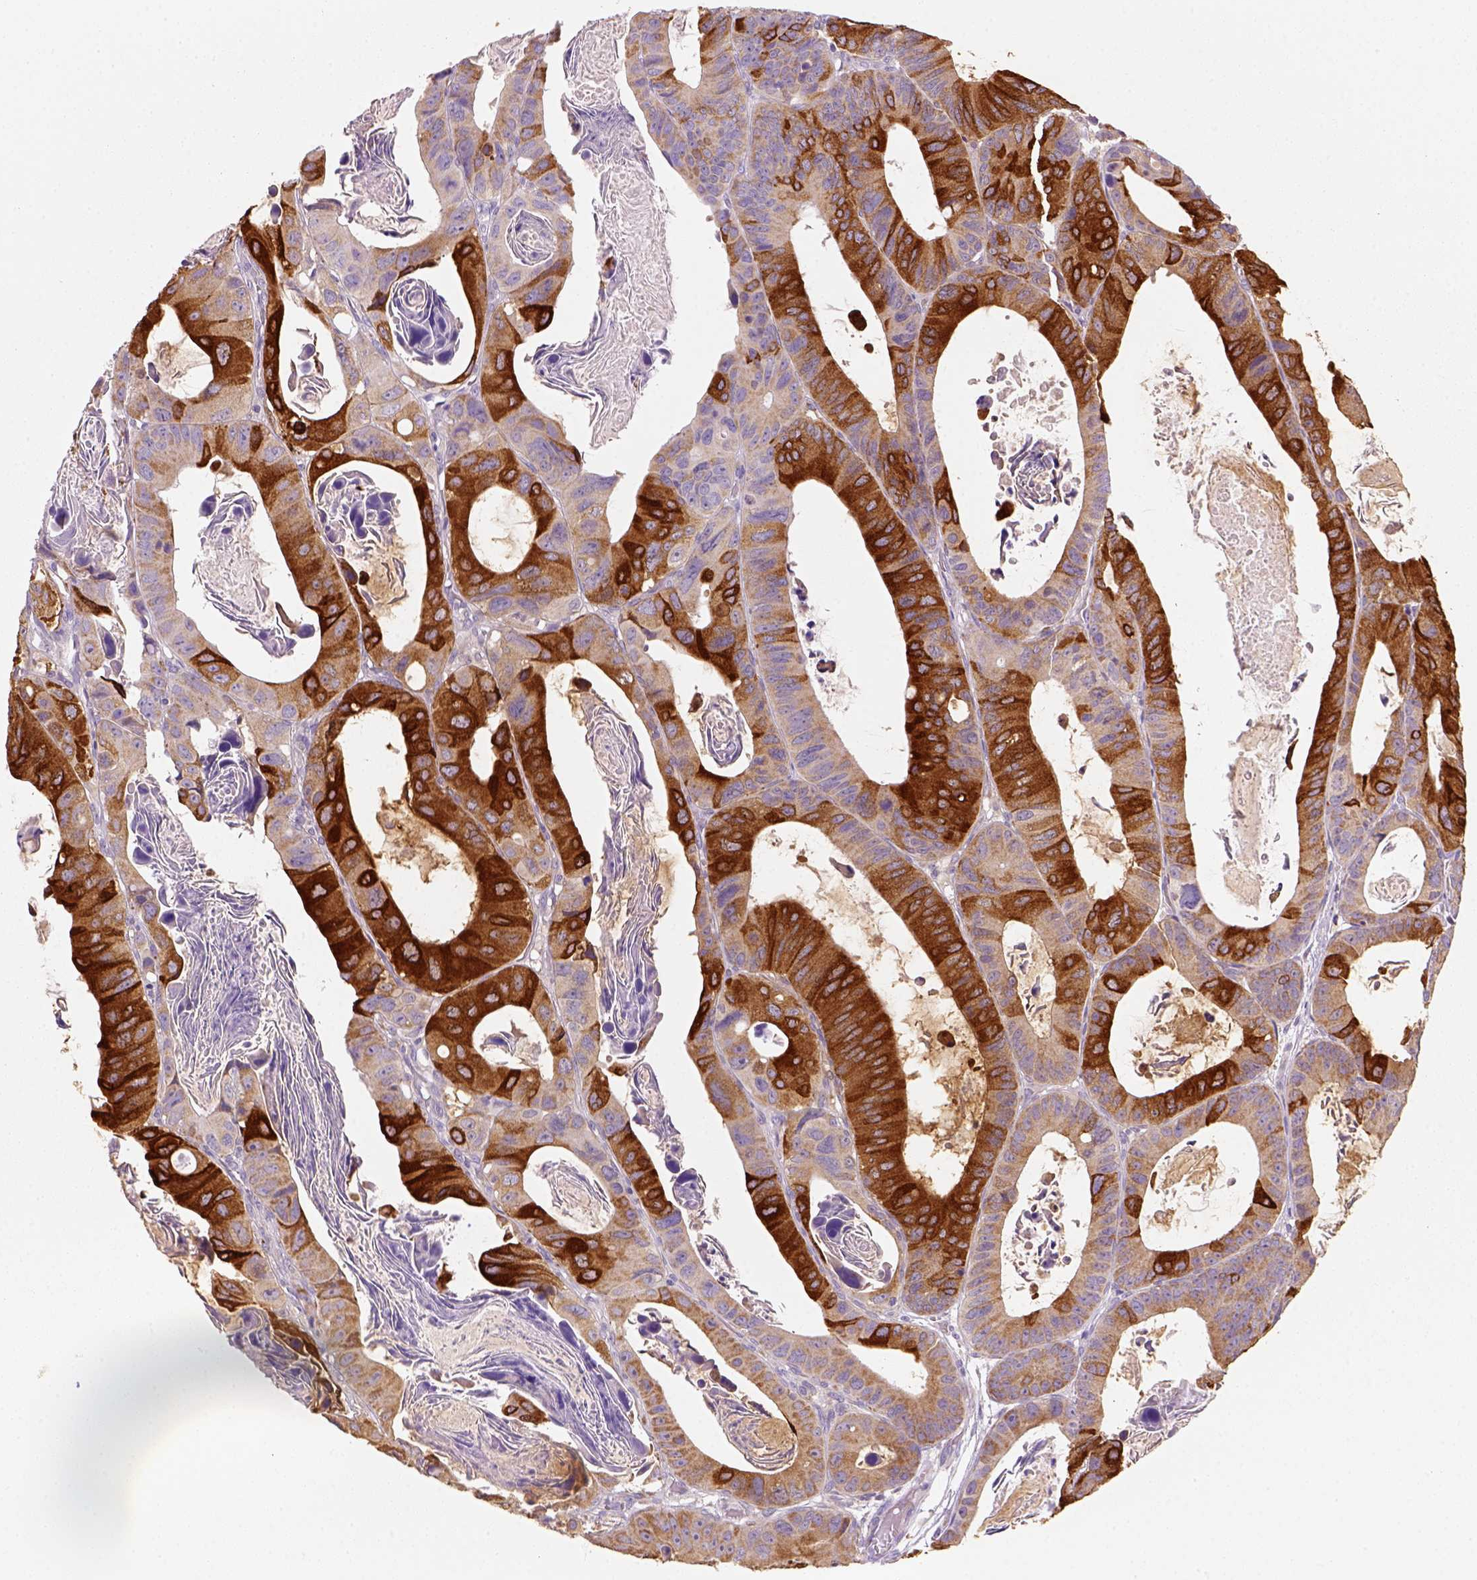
{"staining": {"intensity": "strong", "quantity": "25%-75%", "location": "cytoplasmic/membranous"}, "tissue": "colorectal cancer", "cell_type": "Tumor cells", "image_type": "cancer", "snomed": [{"axis": "morphology", "description": "Adenocarcinoma, NOS"}, {"axis": "topography", "description": "Rectum"}], "caption": "Colorectal cancer was stained to show a protein in brown. There is high levels of strong cytoplasmic/membranous expression in about 25%-75% of tumor cells. (Stains: DAB (3,3'-diaminobenzidine) in brown, nuclei in blue, Microscopy: brightfield microscopy at high magnification).", "gene": "CES2", "patient": {"sex": "male", "age": 64}}